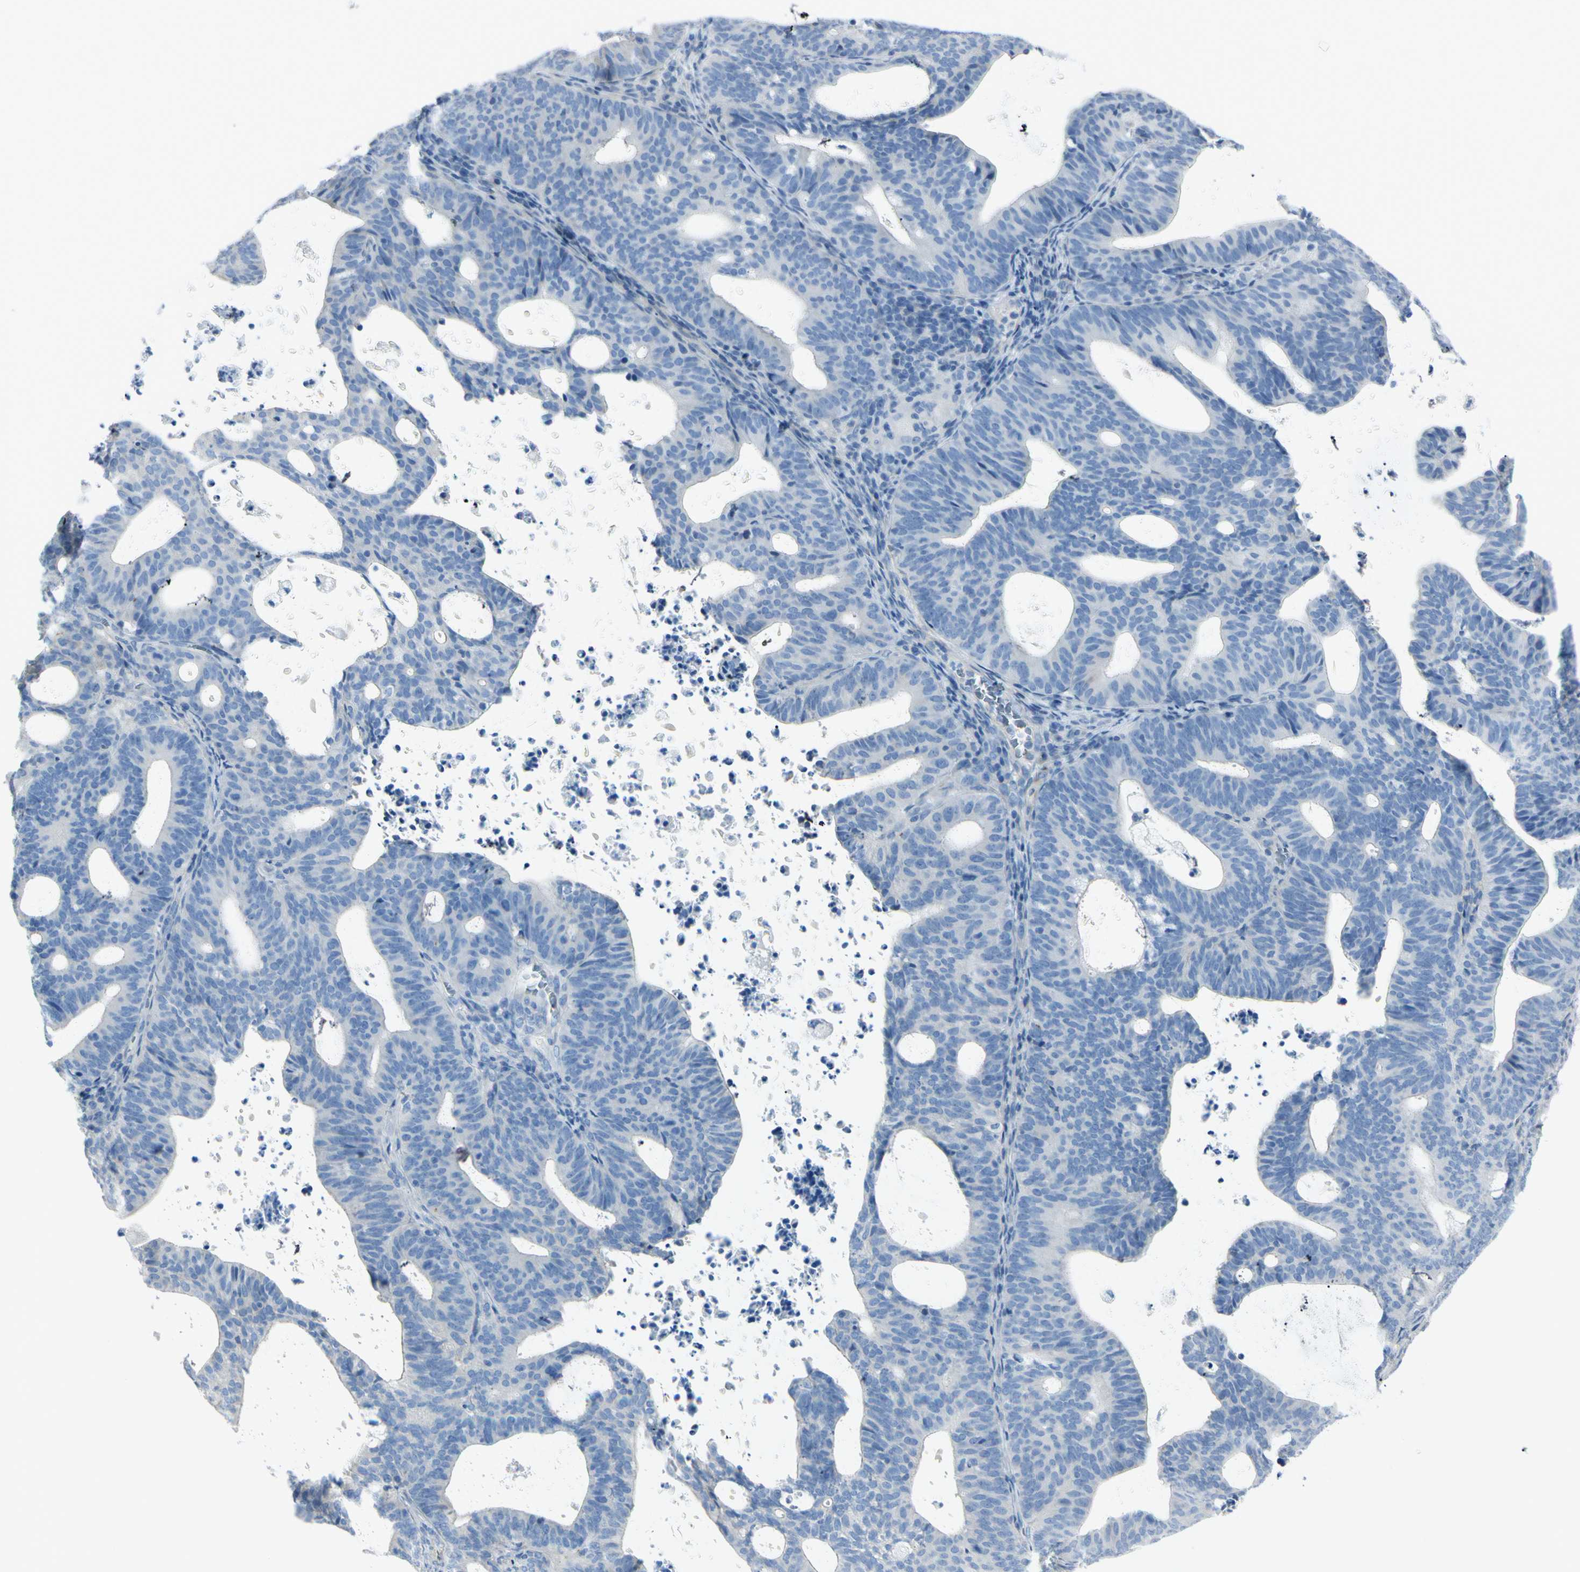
{"staining": {"intensity": "negative", "quantity": "none", "location": "none"}, "tissue": "endometrial cancer", "cell_type": "Tumor cells", "image_type": "cancer", "snomed": [{"axis": "morphology", "description": "Adenocarcinoma, NOS"}, {"axis": "topography", "description": "Uterus"}], "caption": "Image shows no significant protein staining in tumor cells of endometrial adenocarcinoma. The staining is performed using DAB (3,3'-diaminobenzidine) brown chromogen with nuclei counter-stained in using hematoxylin.", "gene": "NCBP2L", "patient": {"sex": "female", "age": 83}}